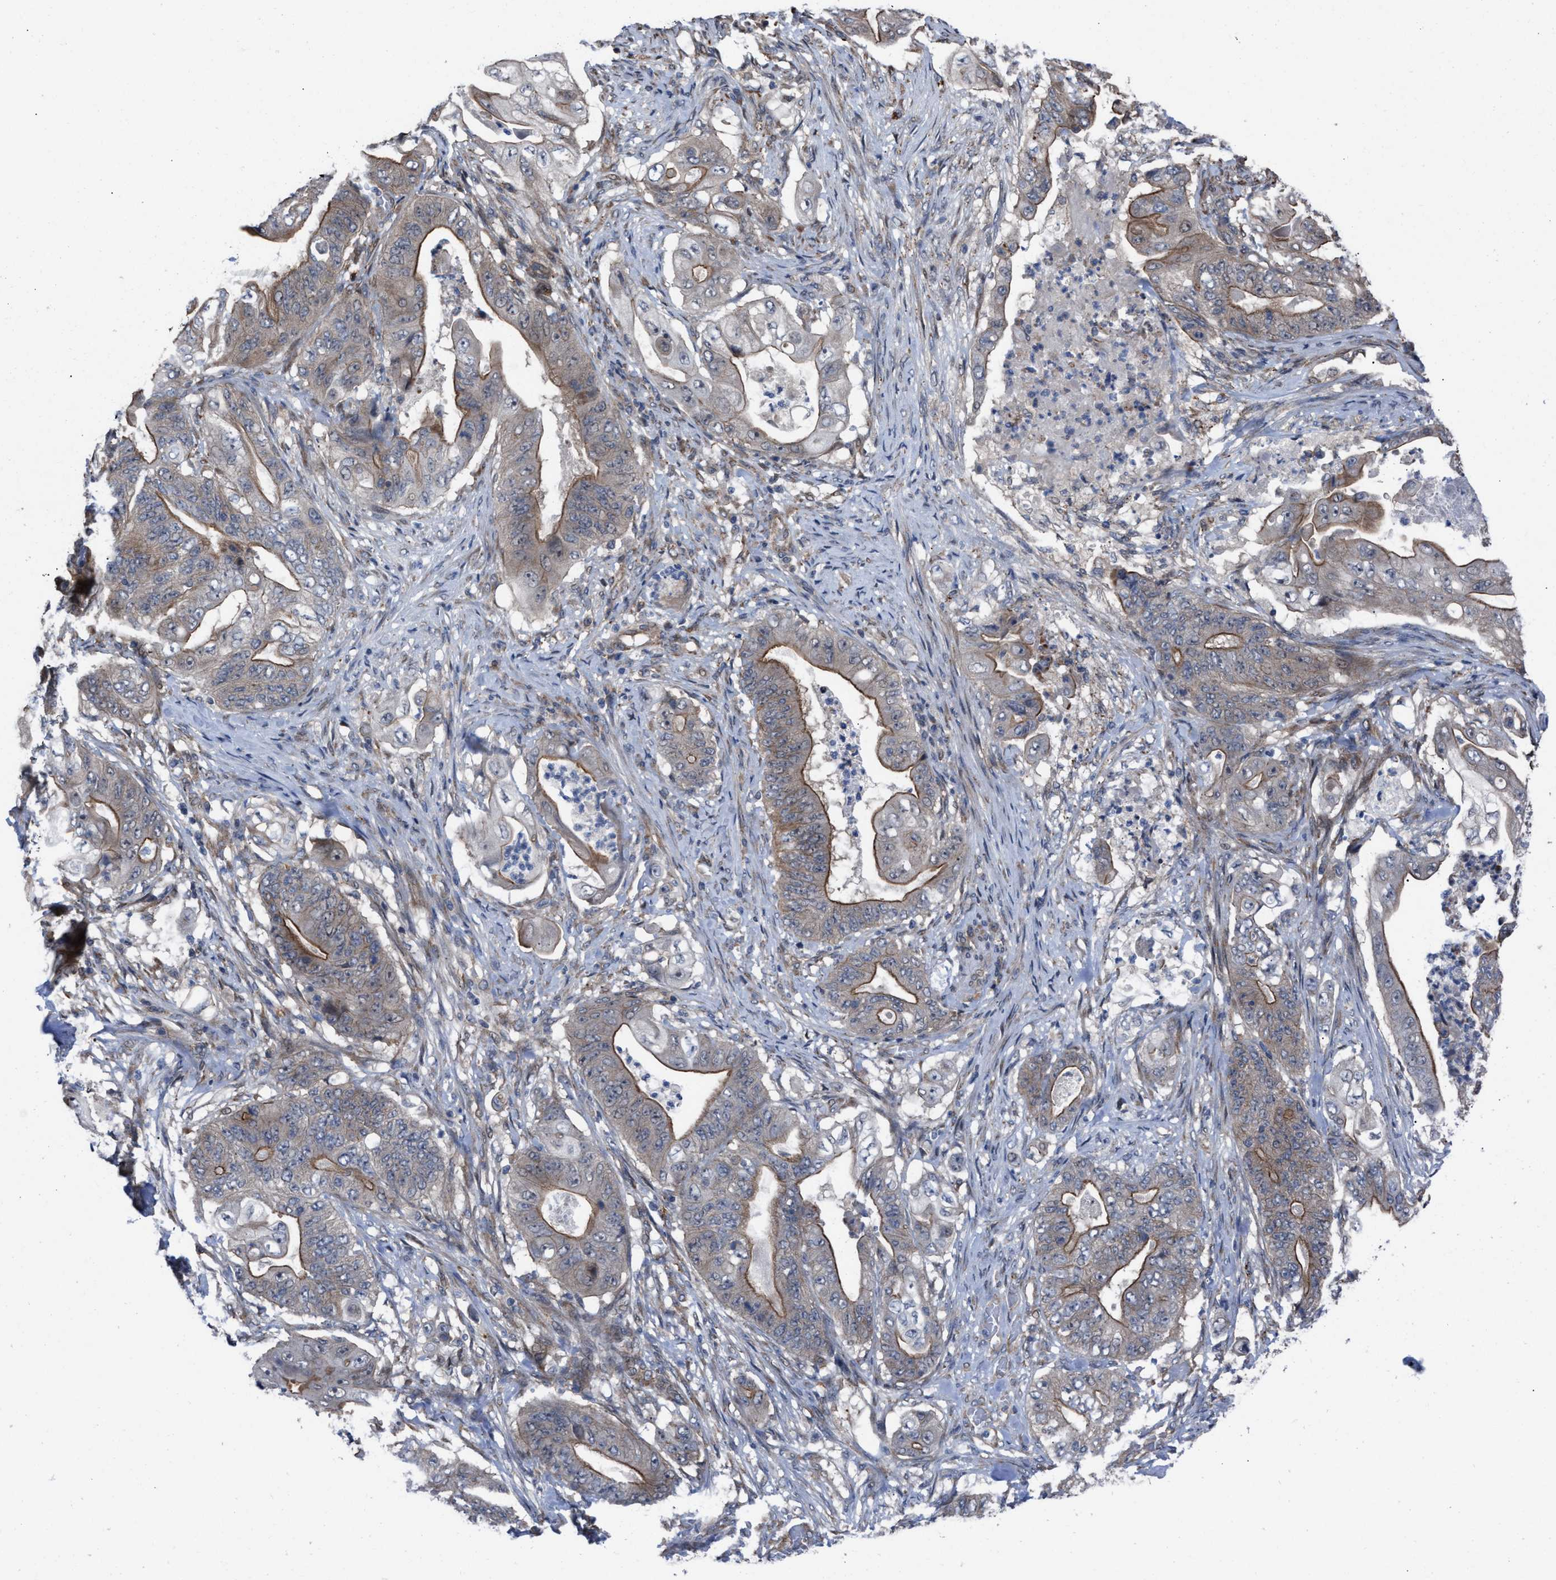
{"staining": {"intensity": "moderate", "quantity": ">75%", "location": "cytoplasmic/membranous"}, "tissue": "stomach cancer", "cell_type": "Tumor cells", "image_type": "cancer", "snomed": [{"axis": "morphology", "description": "Adenocarcinoma, NOS"}, {"axis": "topography", "description": "Stomach"}], "caption": "The micrograph exhibits immunohistochemical staining of stomach cancer. There is moderate cytoplasmic/membranous staining is identified in about >75% of tumor cells.", "gene": "TP53BP2", "patient": {"sex": "female", "age": 73}}